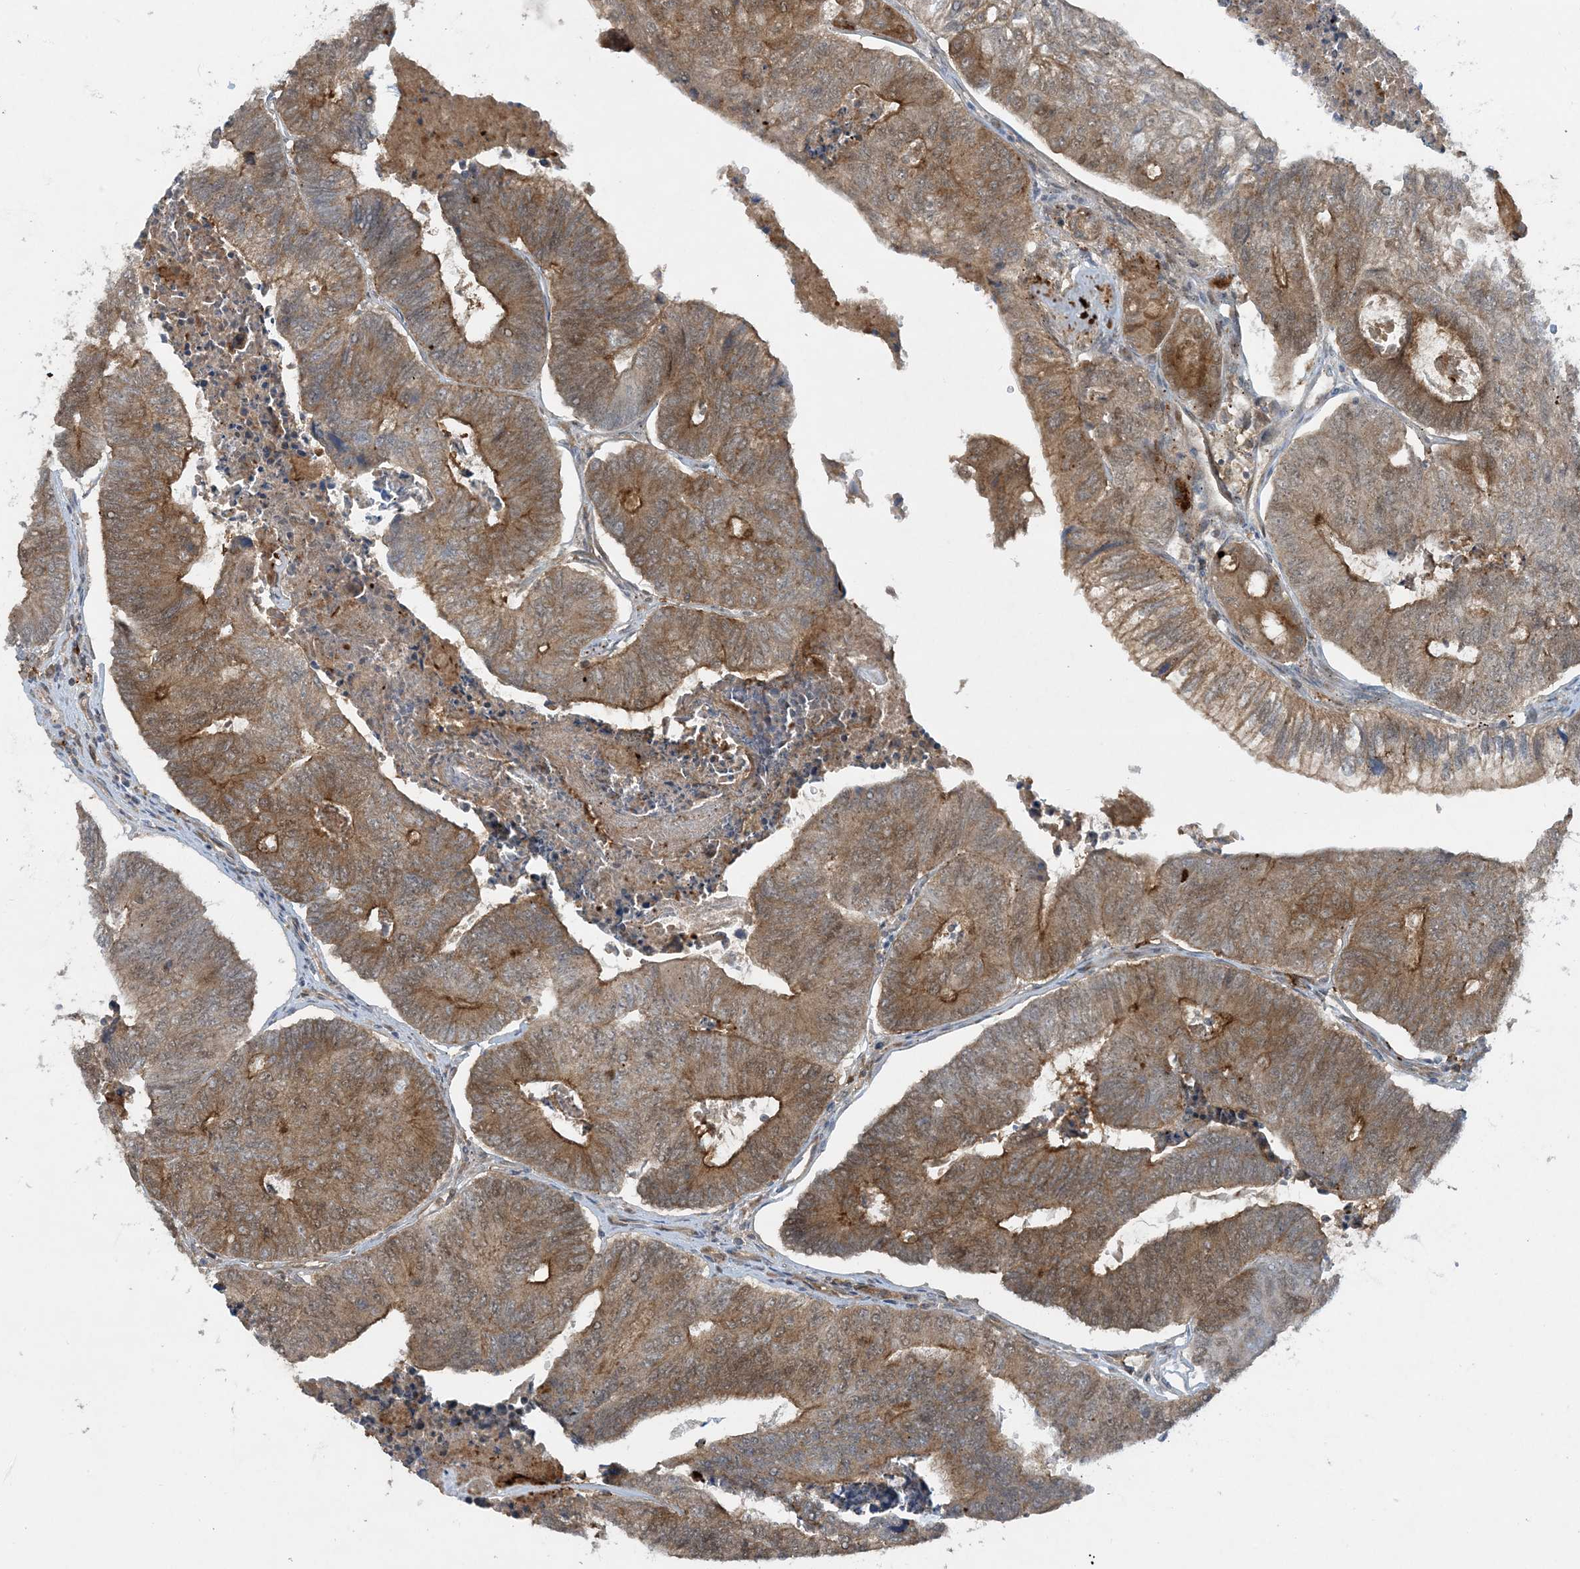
{"staining": {"intensity": "moderate", "quantity": ">75%", "location": "cytoplasmic/membranous"}, "tissue": "colorectal cancer", "cell_type": "Tumor cells", "image_type": "cancer", "snomed": [{"axis": "morphology", "description": "Adenocarcinoma, NOS"}, {"axis": "topography", "description": "Colon"}], "caption": "Immunohistochemistry (IHC) micrograph of neoplastic tissue: colorectal cancer (adenocarcinoma) stained using IHC displays medium levels of moderate protein expression localized specifically in the cytoplasmic/membranous of tumor cells, appearing as a cytoplasmic/membranous brown color.", "gene": "STAM2", "patient": {"sex": "female", "age": 67}}